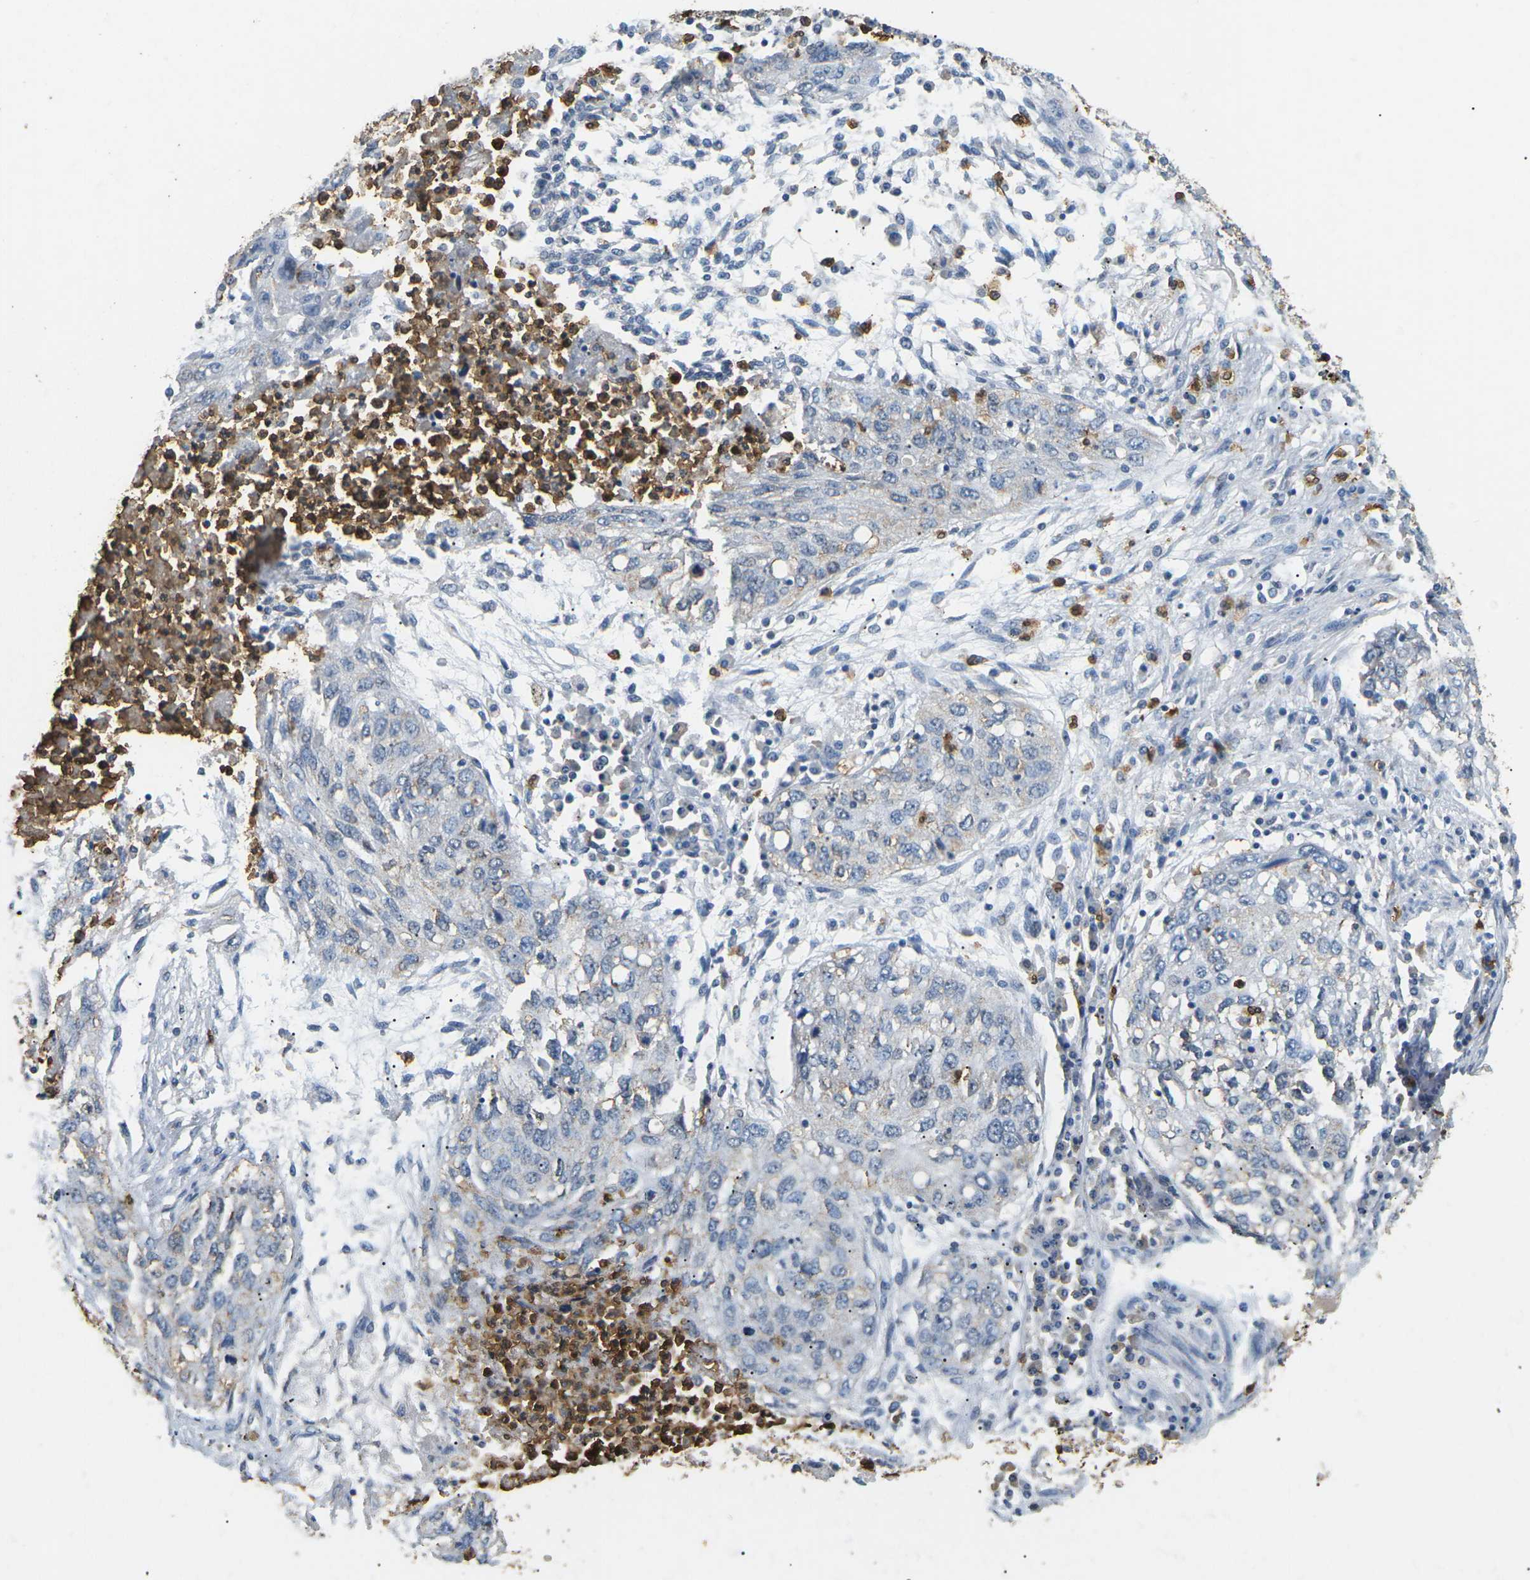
{"staining": {"intensity": "negative", "quantity": "none", "location": "none"}, "tissue": "lung cancer", "cell_type": "Tumor cells", "image_type": "cancer", "snomed": [{"axis": "morphology", "description": "Squamous cell carcinoma, NOS"}, {"axis": "topography", "description": "Lung"}], "caption": "Squamous cell carcinoma (lung) was stained to show a protein in brown. There is no significant expression in tumor cells.", "gene": "ADM", "patient": {"sex": "female", "age": 63}}